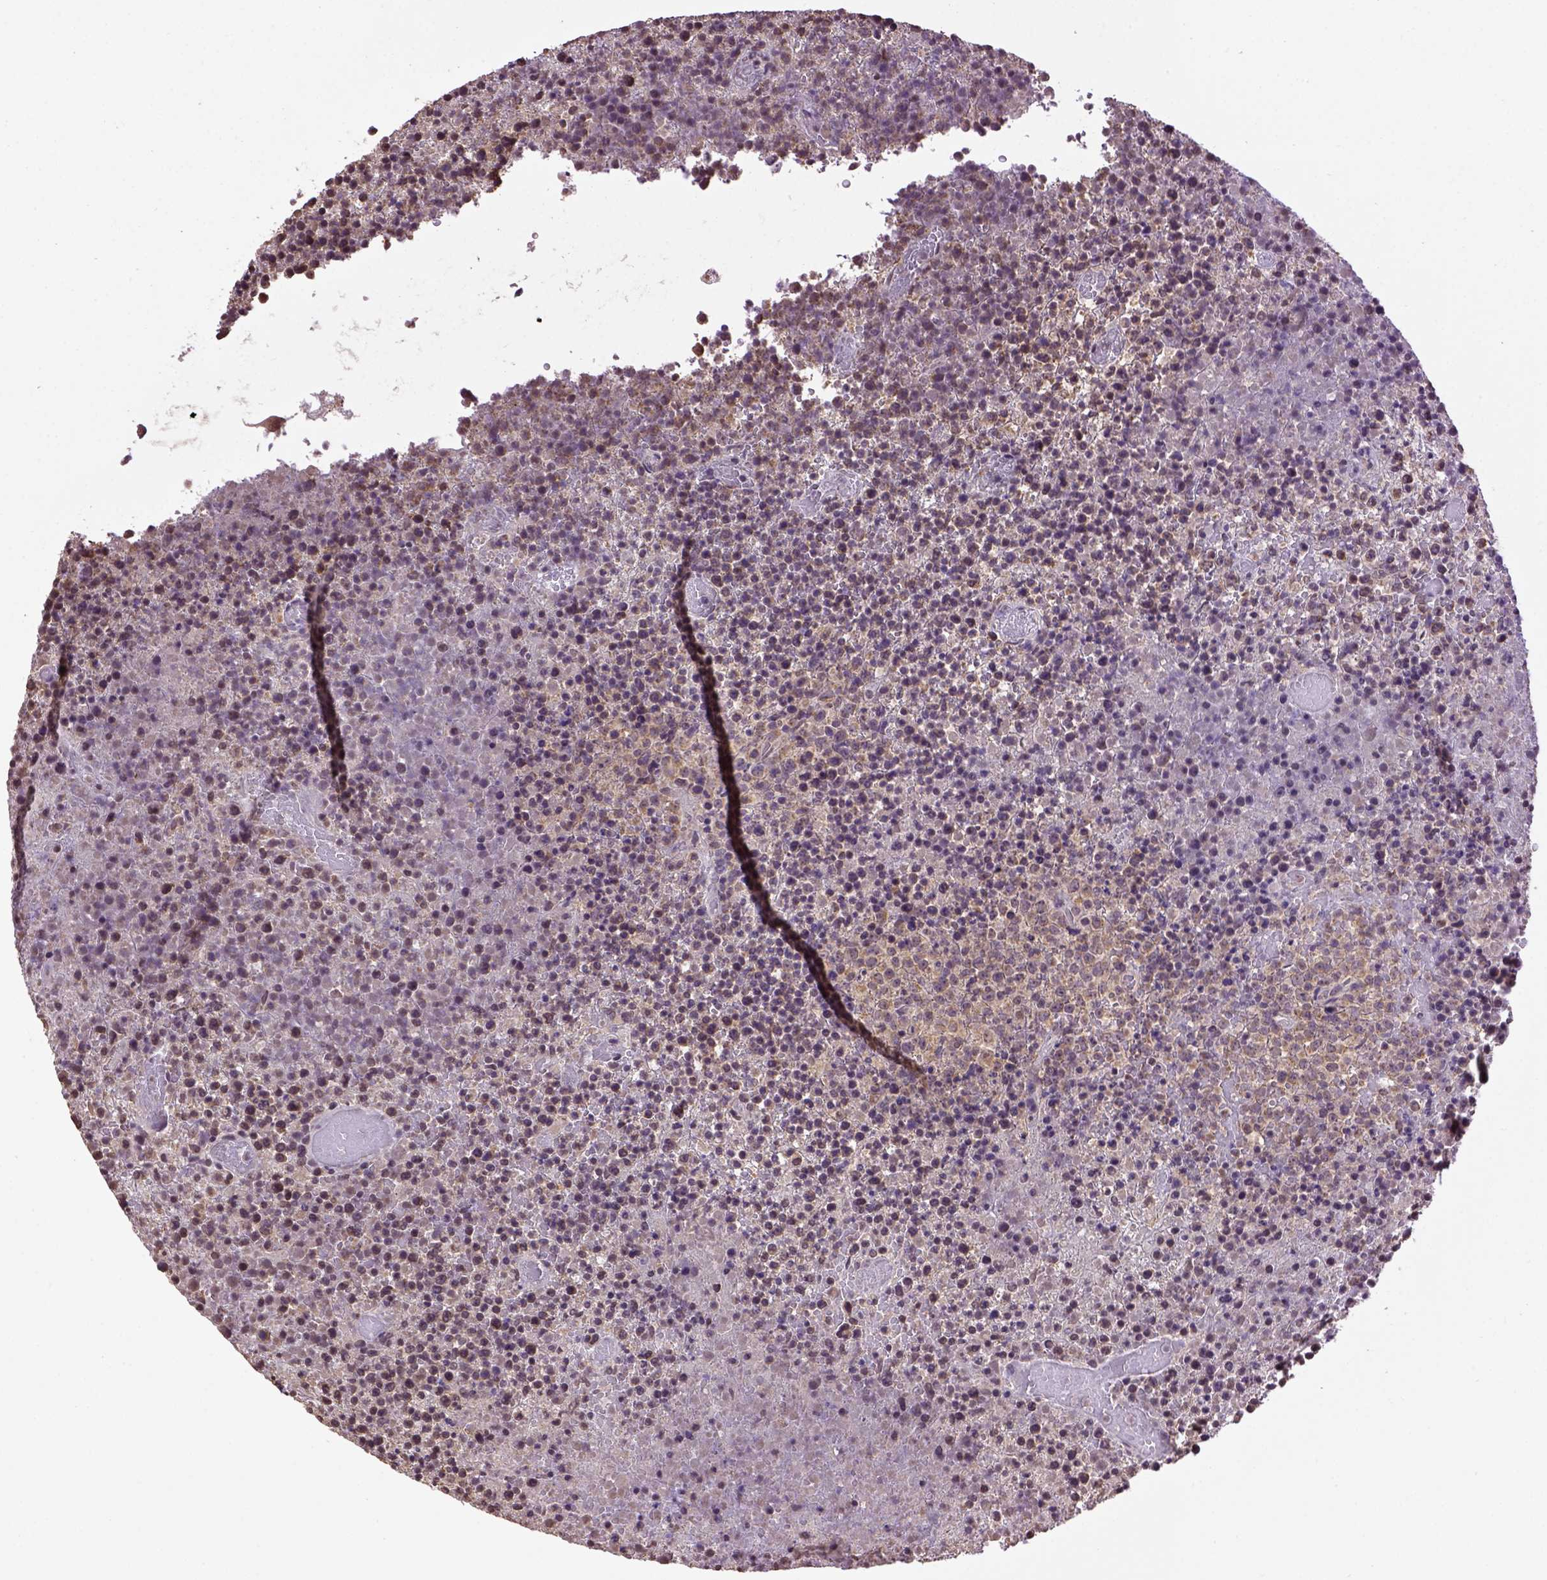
{"staining": {"intensity": "weak", "quantity": "<25%", "location": "cytoplasmic/membranous"}, "tissue": "lymphoma", "cell_type": "Tumor cells", "image_type": "cancer", "snomed": [{"axis": "morphology", "description": "Malignant lymphoma, non-Hodgkin's type, High grade"}, {"axis": "topography", "description": "Lymph node"}], "caption": "High magnification brightfield microscopy of lymphoma stained with DAB (brown) and counterstained with hematoxylin (blue): tumor cells show no significant expression.", "gene": "WDR17", "patient": {"sex": "male", "age": 13}}